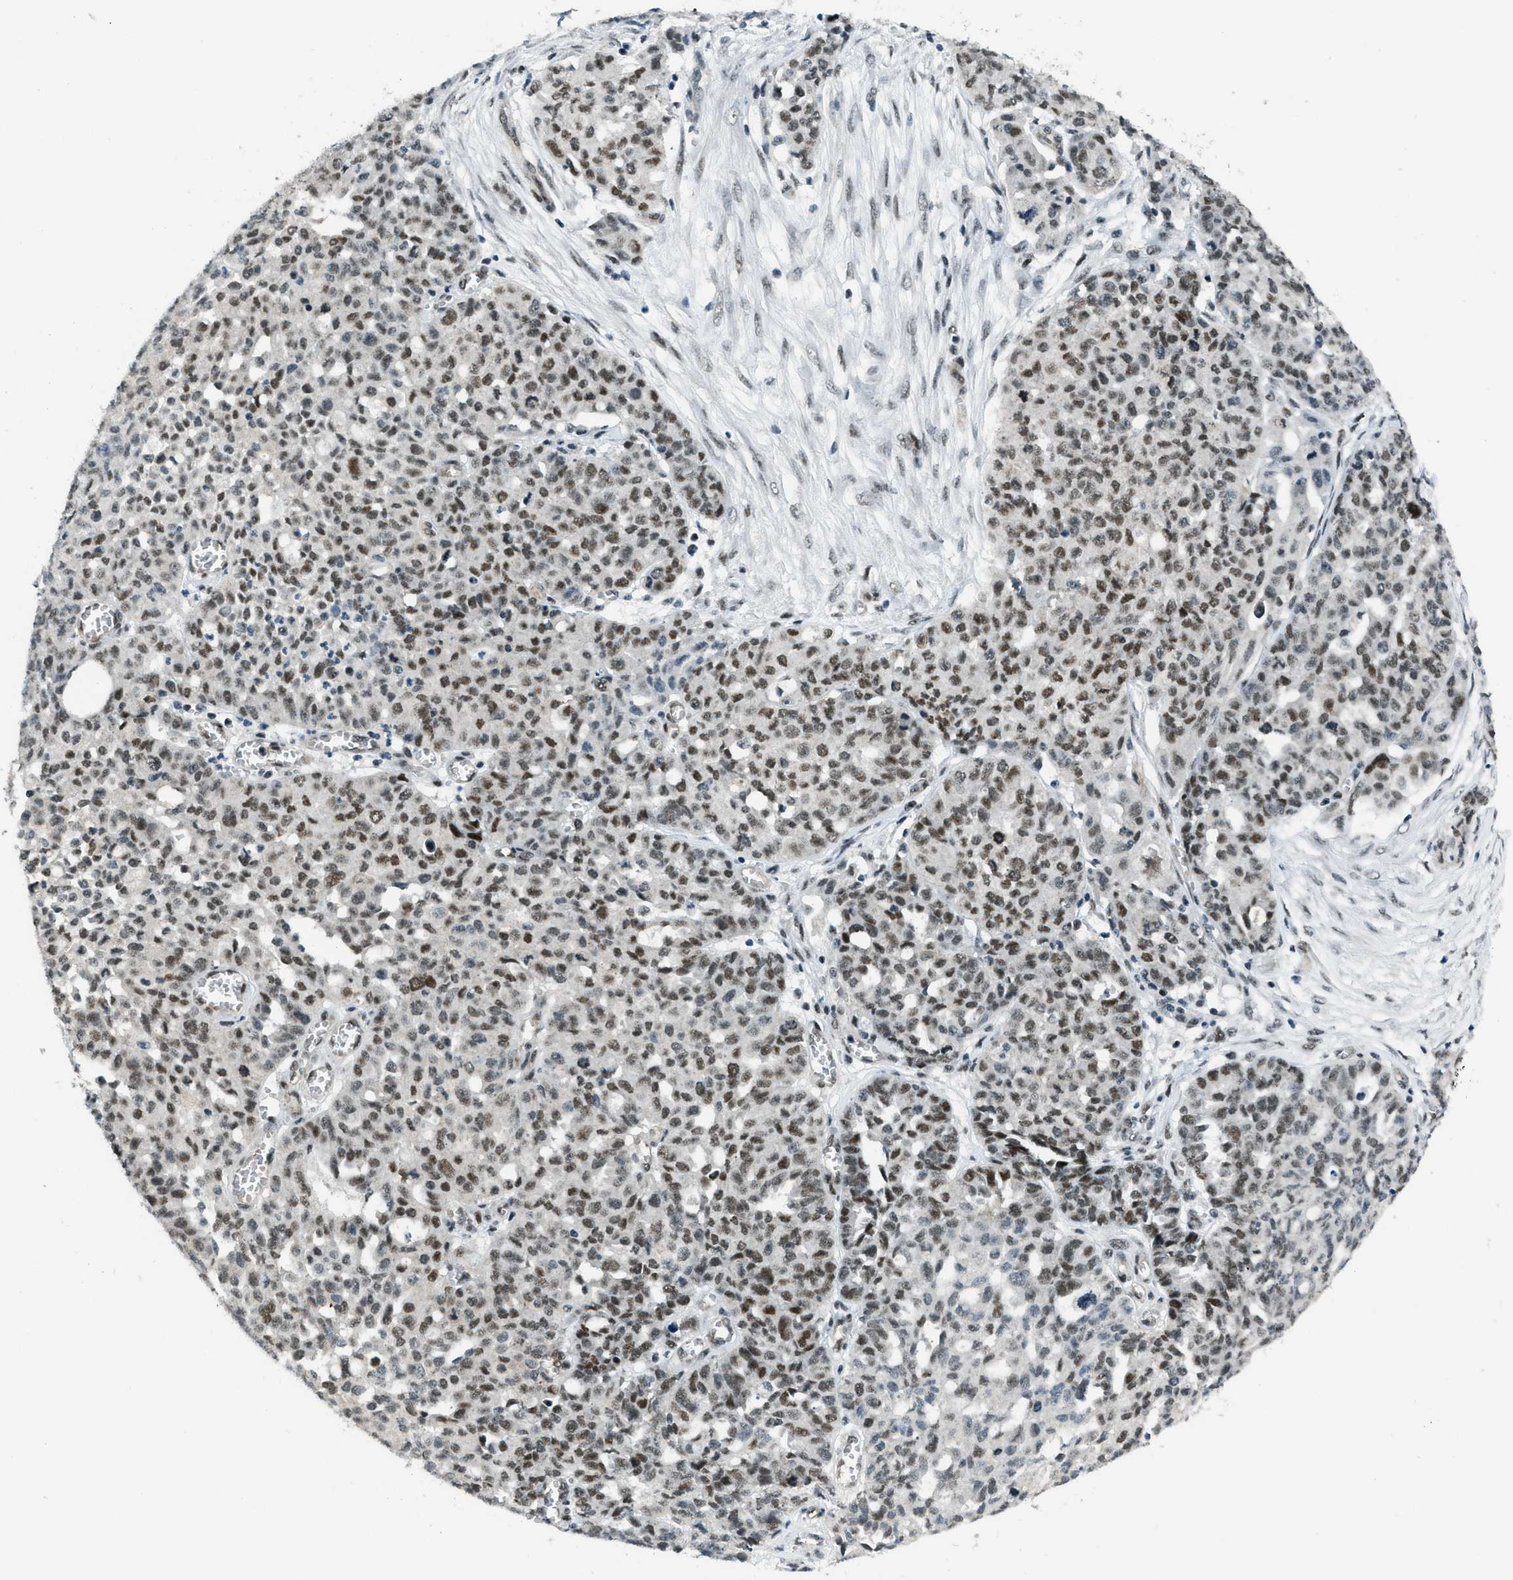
{"staining": {"intensity": "moderate", "quantity": ">75%", "location": "nuclear"}, "tissue": "ovarian cancer", "cell_type": "Tumor cells", "image_type": "cancer", "snomed": [{"axis": "morphology", "description": "Cystadenocarcinoma, serous, NOS"}, {"axis": "topography", "description": "Ovary"}], "caption": "A high-resolution image shows immunohistochemistry (IHC) staining of ovarian cancer, which reveals moderate nuclear positivity in approximately >75% of tumor cells.", "gene": "KLF6", "patient": {"sex": "female", "age": 56}}